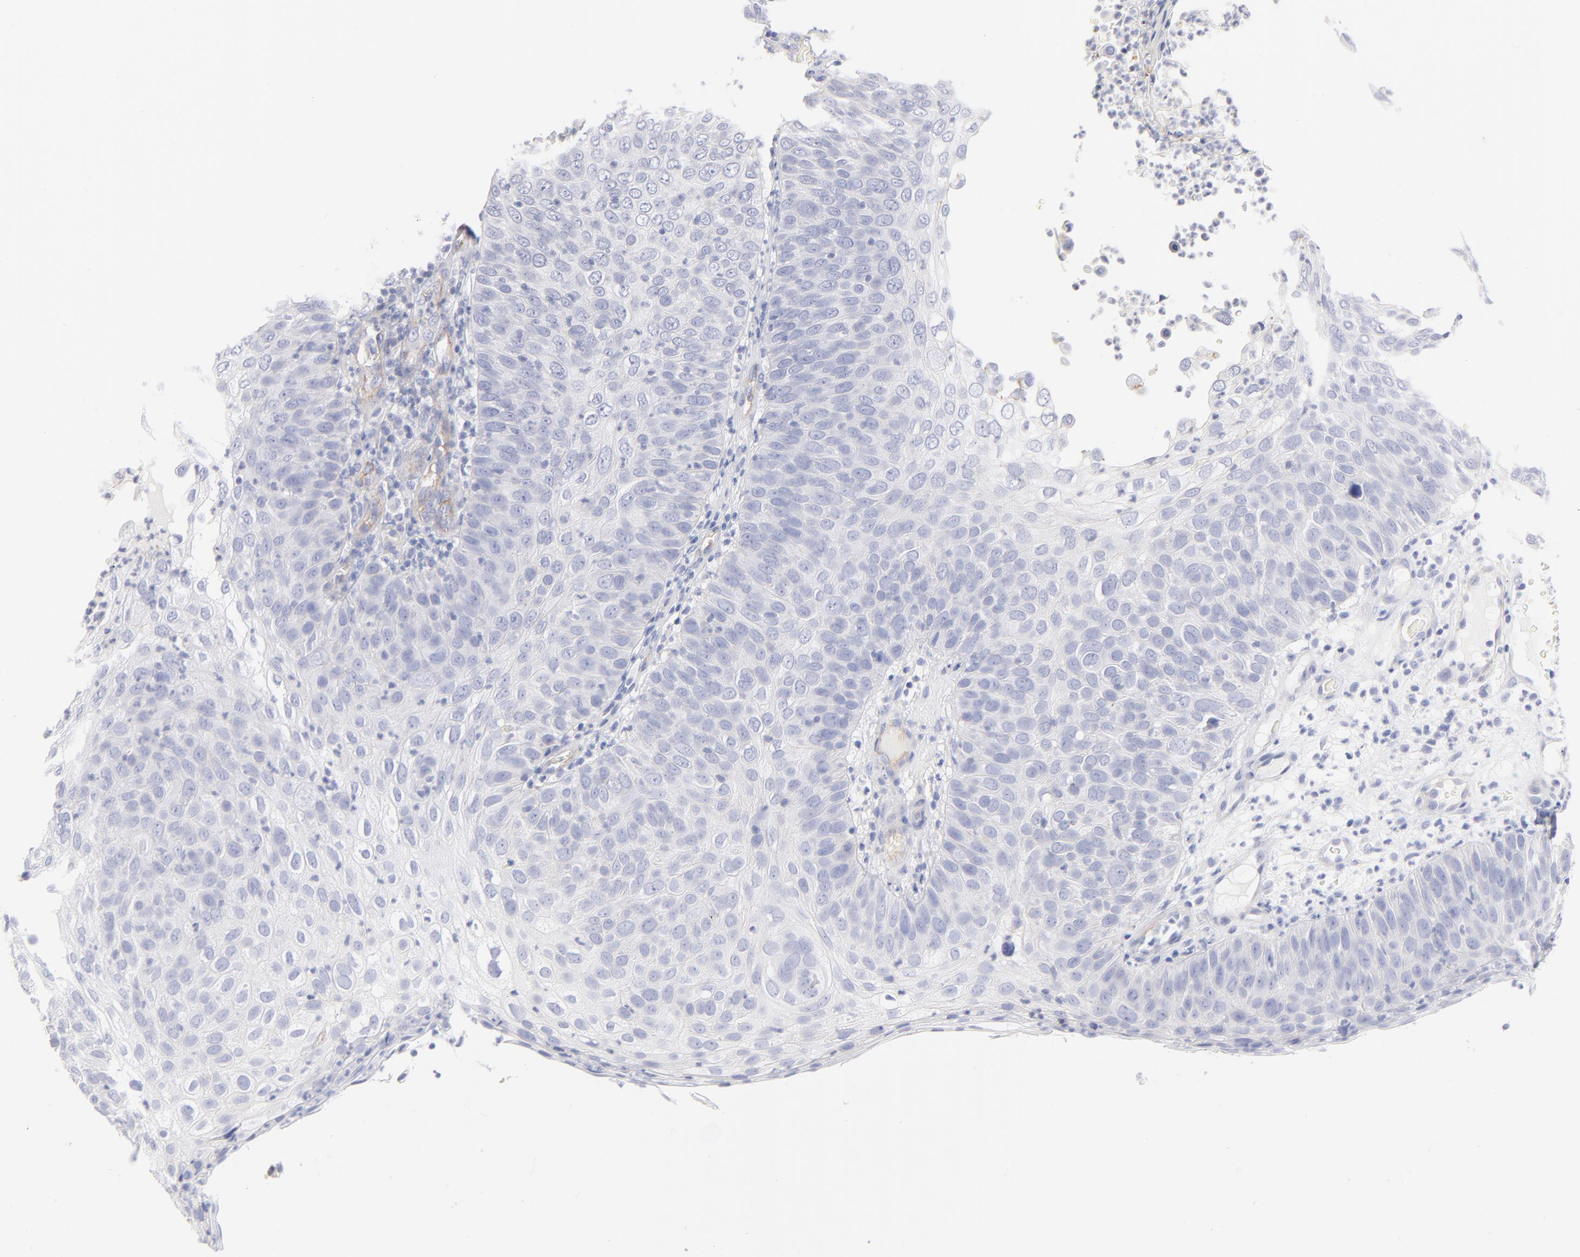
{"staining": {"intensity": "weak", "quantity": "25%-75%", "location": "cytoplasmic/membranous"}, "tissue": "skin cancer", "cell_type": "Tumor cells", "image_type": "cancer", "snomed": [{"axis": "morphology", "description": "Squamous cell carcinoma, NOS"}, {"axis": "topography", "description": "Skin"}], "caption": "Protein expression analysis of skin squamous cell carcinoma exhibits weak cytoplasmic/membranous expression in approximately 25%-75% of tumor cells.", "gene": "ACTA2", "patient": {"sex": "male", "age": 87}}